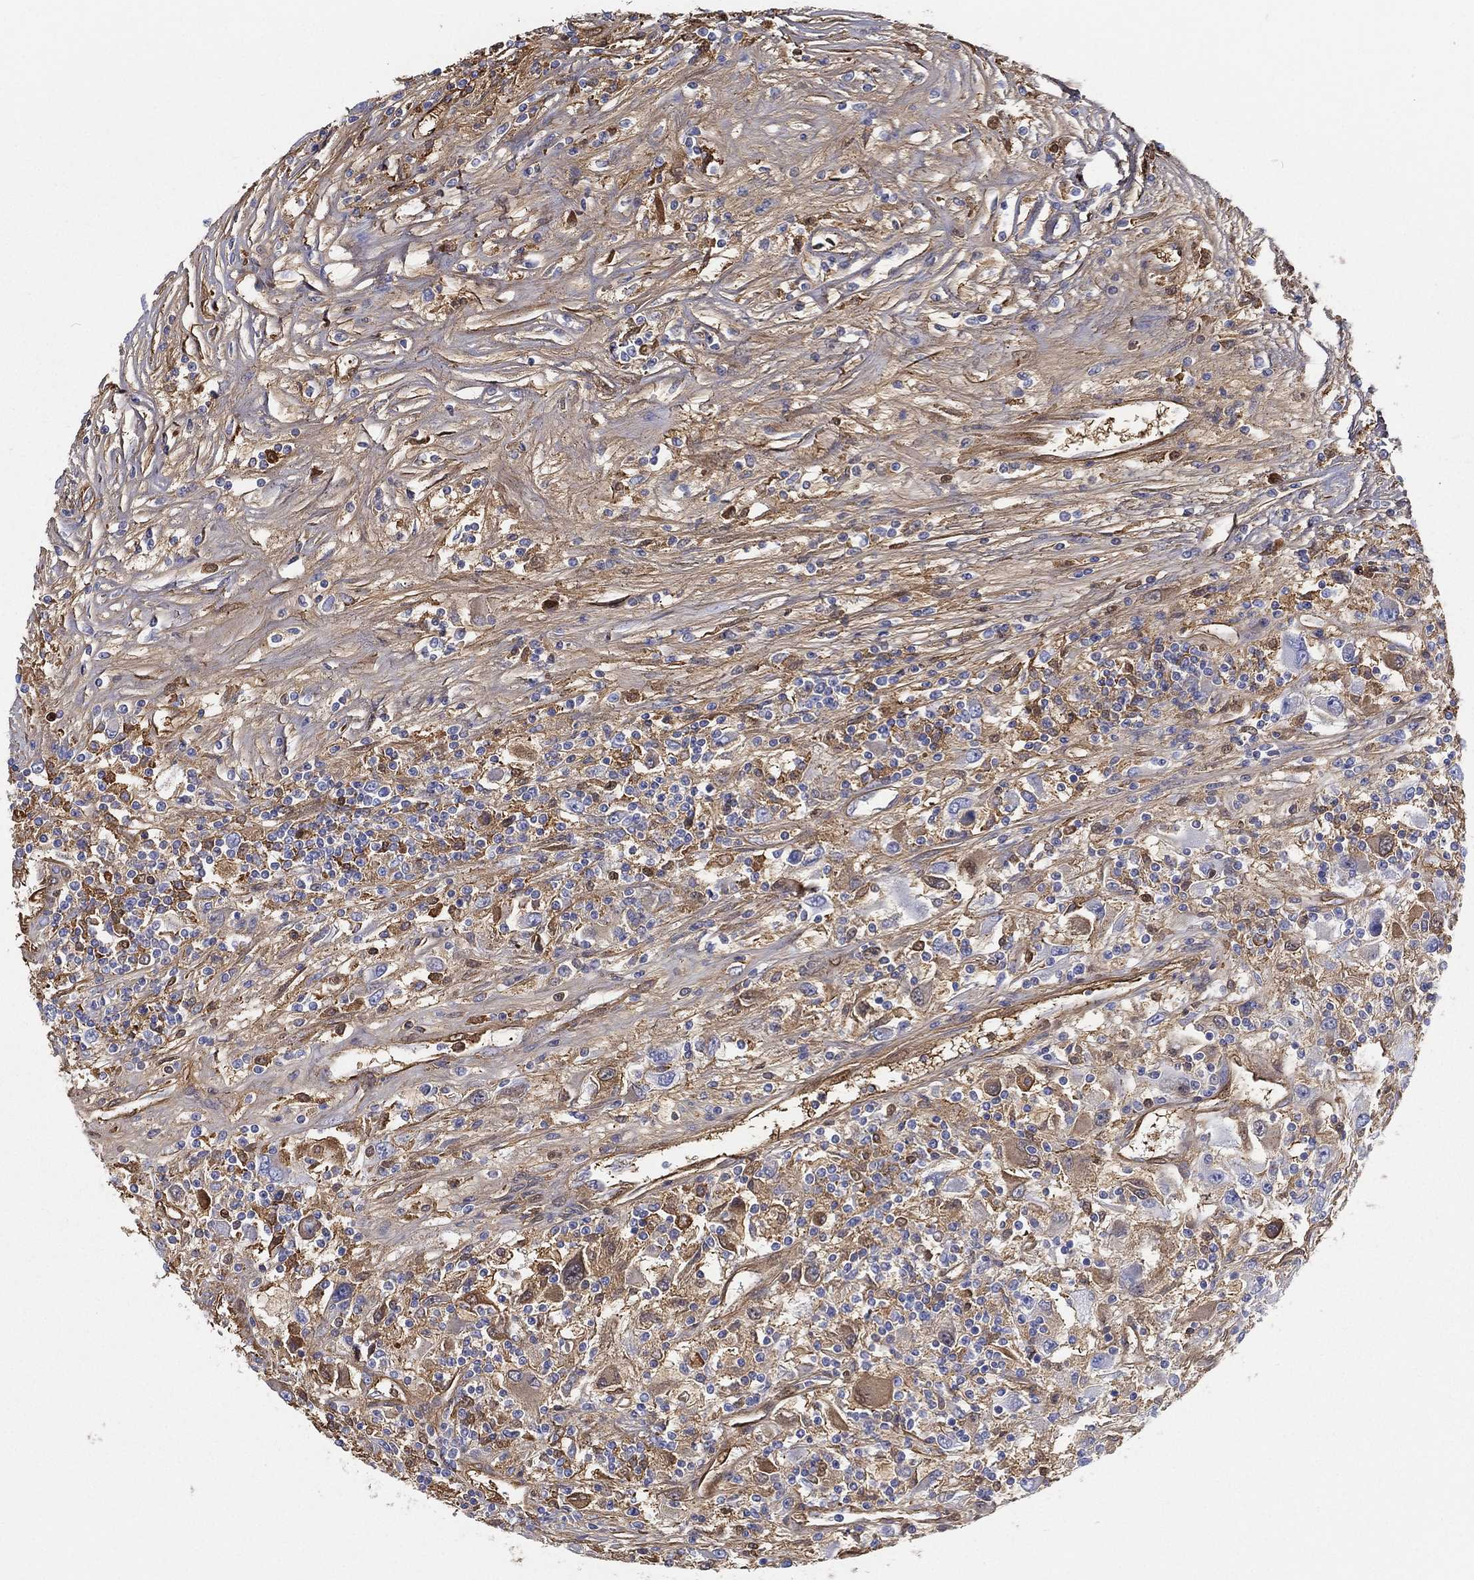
{"staining": {"intensity": "moderate", "quantity": ">75%", "location": "cytoplasmic/membranous"}, "tissue": "renal cancer", "cell_type": "Tumor cells", "image_type": "cancer", "snomed": [{"axis": "morphology", "description": "Adenocarcinoma, NOS"}, {"axis": "topography", "description": "Kidney"}], "caption": "Renal cancer stained with a brown dye shows moderate cytoplasmic/membranous positive positivity in about >75% of tumor cells.", "gene": "IFNB1", "patient": {"sex": "female", "age": 67}}